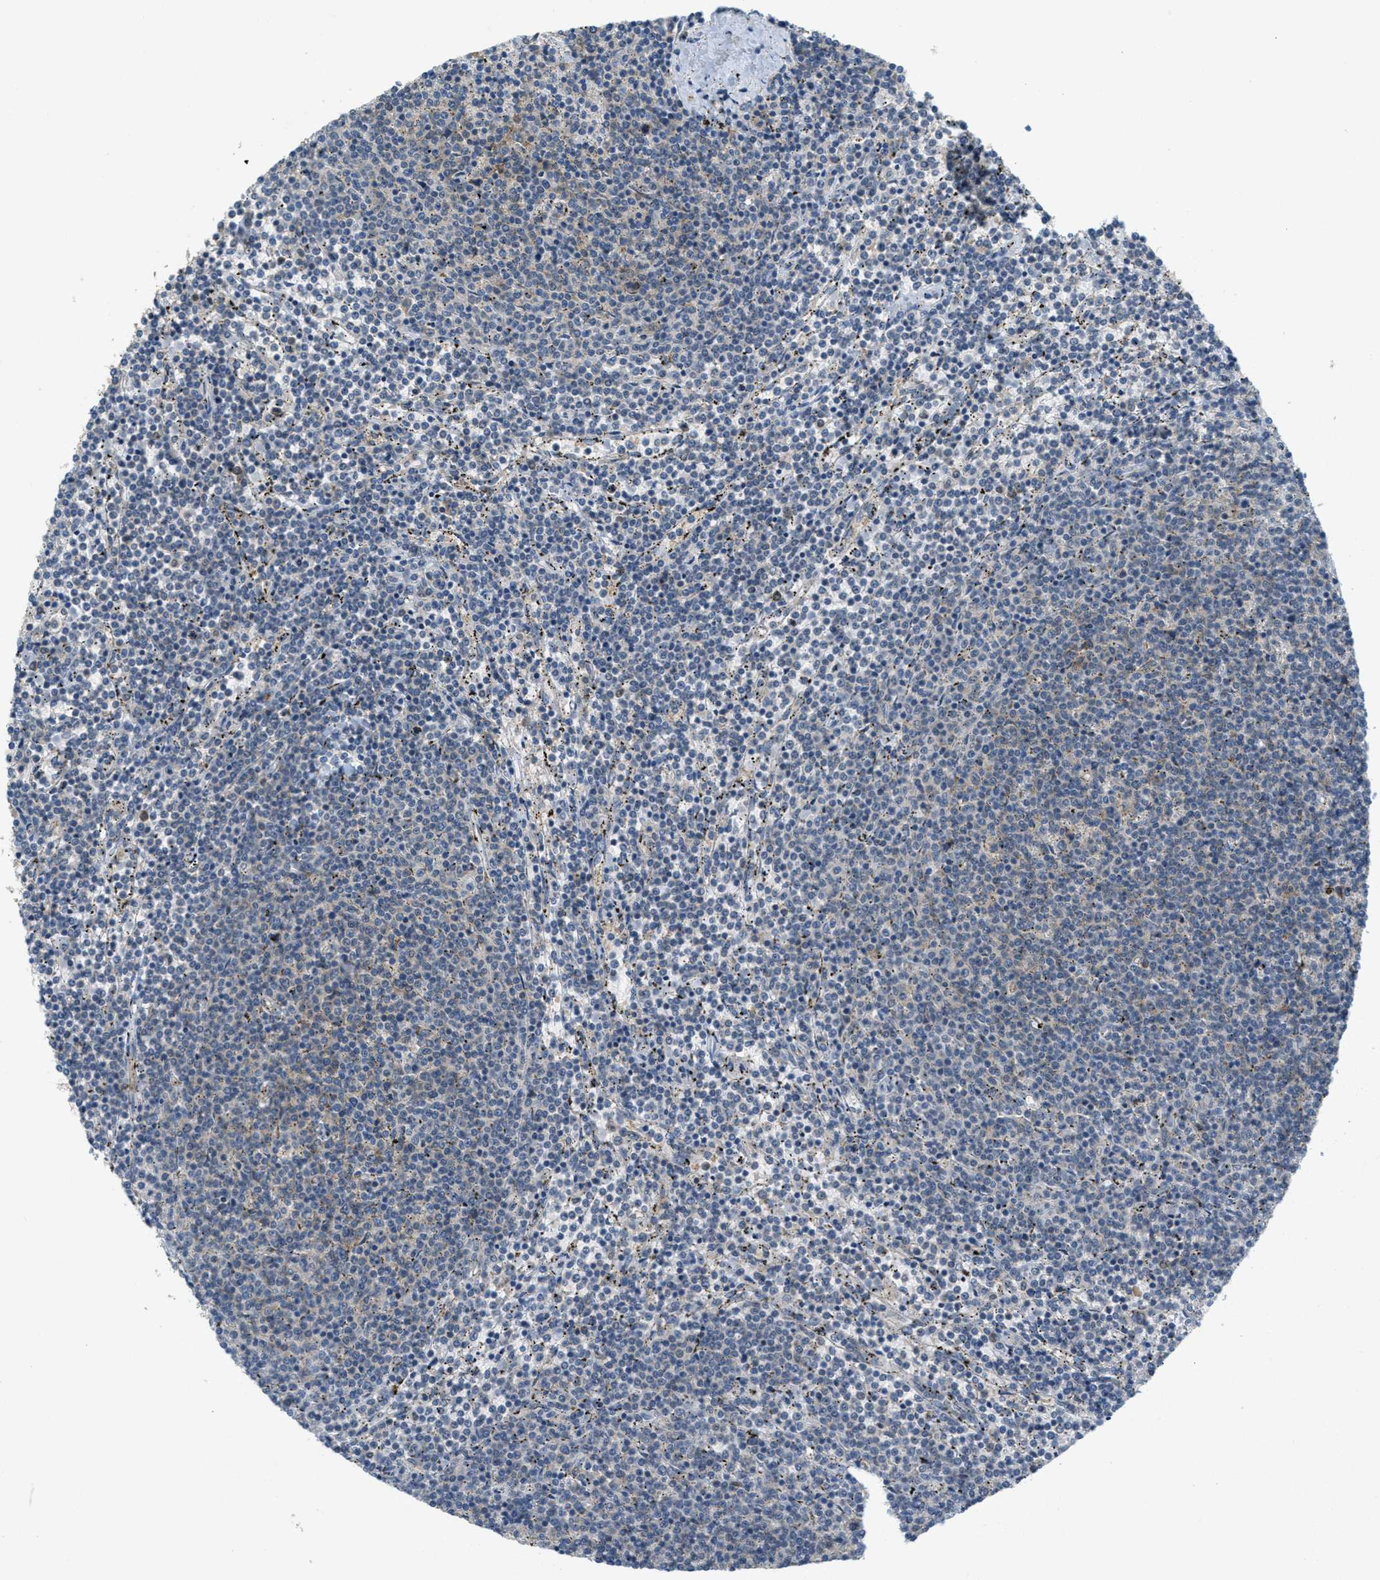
{"staining": {"intensity": "negative", "quantity": "none", "location": "none"}, "tissue": "lymphoma", "cell_type": "Tumor cells", "image_type": "cancer", "snomed": [{"axis": "morphology", "description": "Malignant lymphoma, non-Hodgkin's type, Low grade"}, {"axis": "topography", "description": "Spleen"}], "caption": "This micrograph is of low-grade malignant lymphoma, non-Hodgkin's type stained with immunohistochemistry (IHC) to label a protein in brown with the nuclei are counter-stained blue. There is no staining in tumor cells.", "gene": "JCAD", "patient": {"sex": "female", "age": 50}}